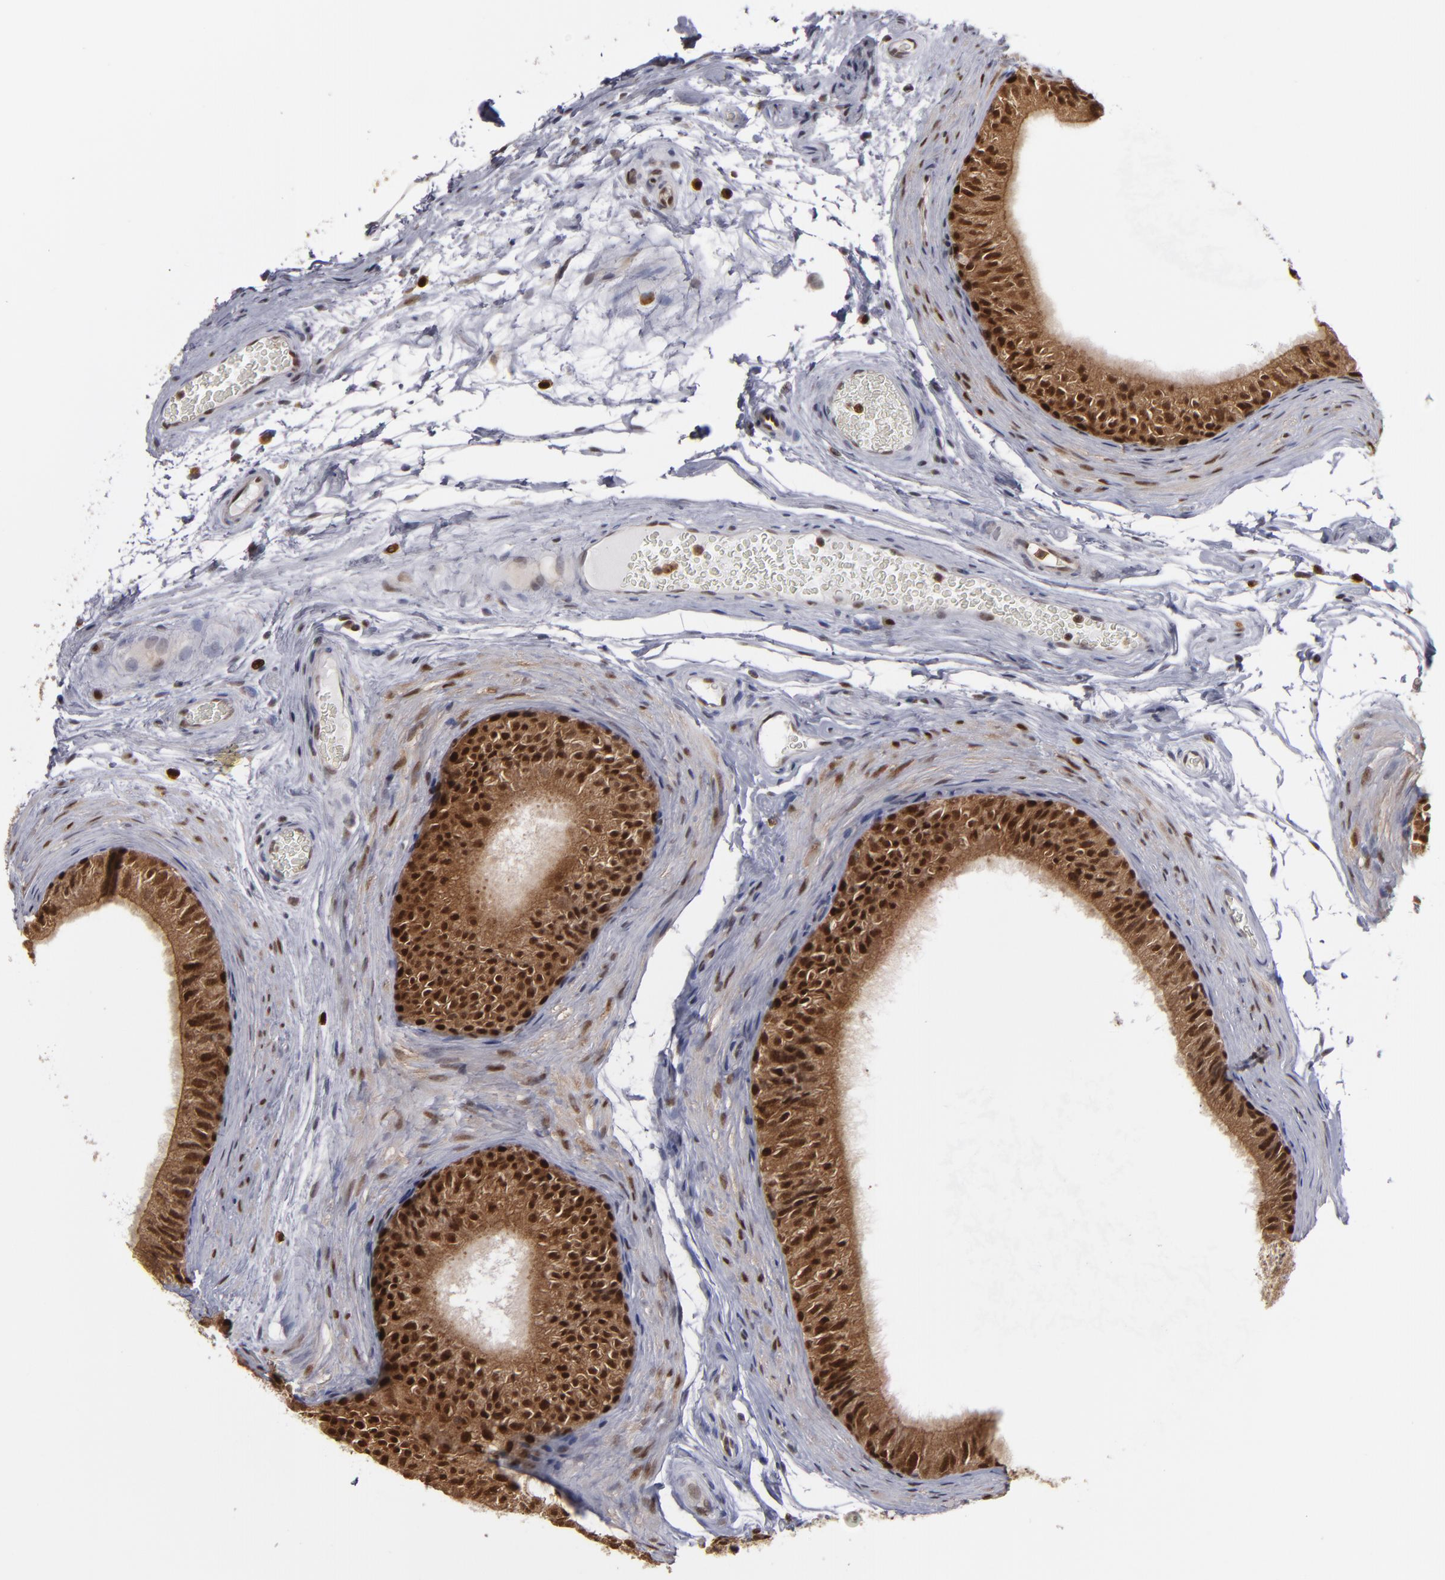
{"staining": {"intensity": "strong", "quantity": ">75%", "location": "cytoplasmic/membranous,nuclear"}, "tissue": "epididymis", "cell_type": "Glandular cells", "image_type": "normal", "snomed": [{"axis": "morphology", "description": "Normal tissue, NOS"}, {"axis": "topography", "description": "Testis"}, {"axis": "topography", "description": "Epididymis"}], "caption": "This micrograph demonstrates IHC staining of normal epididymis, with high strong cytoplasmic/membranous,nuclear positivity in about >75% of glandular cells.", "gene": "GSR", "patient": {"sex": "male", "age": 36}}